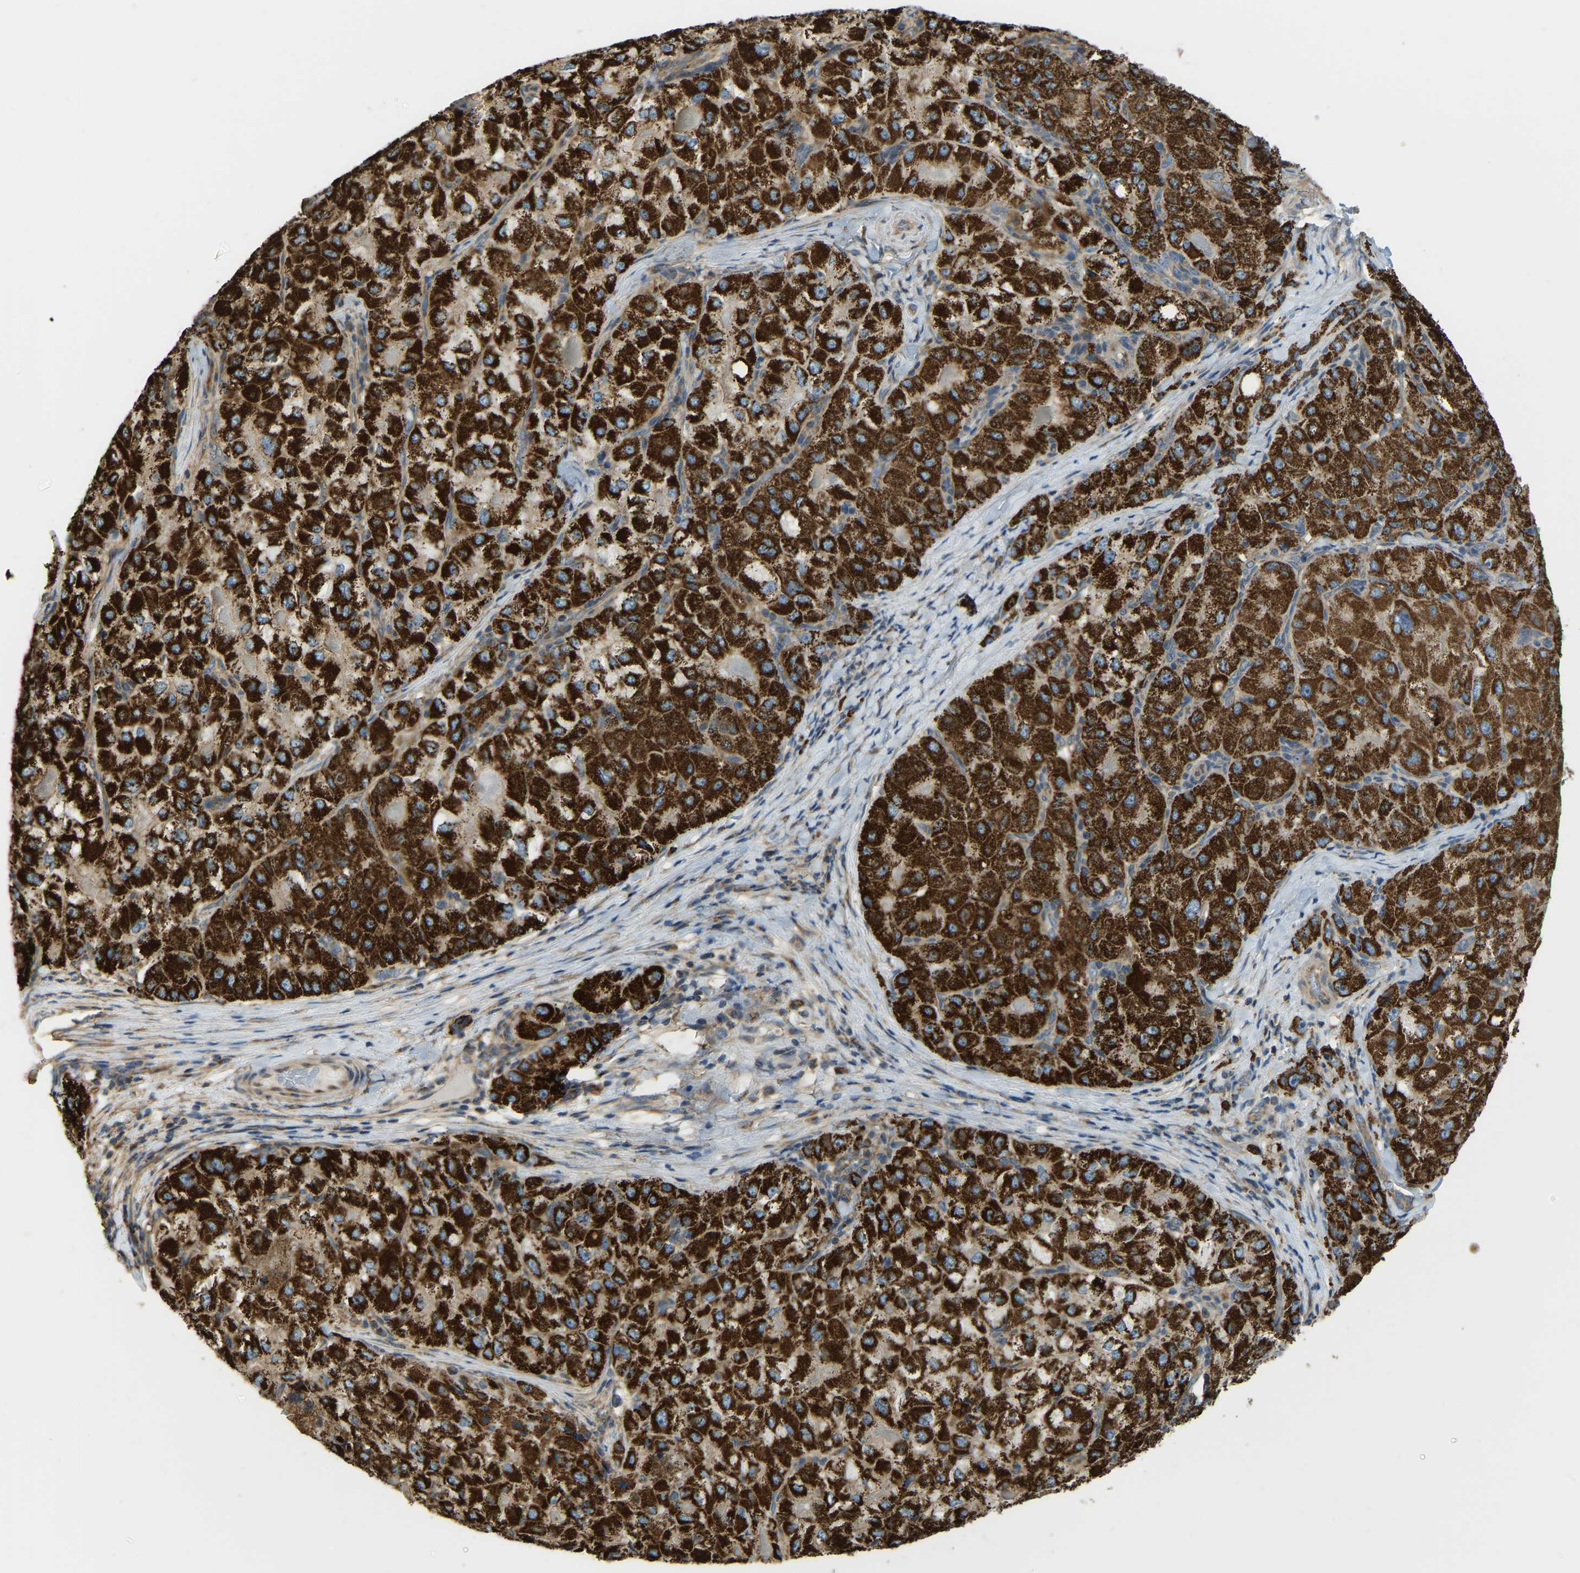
{"staining": {"intensity": "strong", "quantity": ">75%", "location": "cytoplasmic/membranous"}, "tissue": "liver cancer", "cell_type": "Tumor cells", "image_type": "cancer", "snomed": [{"axis": "morphology", "description": "Carcinoma, Hepatocellular, NOS"}, {"axis": "topography", "description": "Liver"}], "caption": "IHC (DAB) staining of human liver hepatocellular carcinoma demonstrates strong cytoplasmic/membranous protein staining in approximately >75% of tumor cells.", "gene": "PSMD7", "patient": {"sex": "male", "age": 80}}